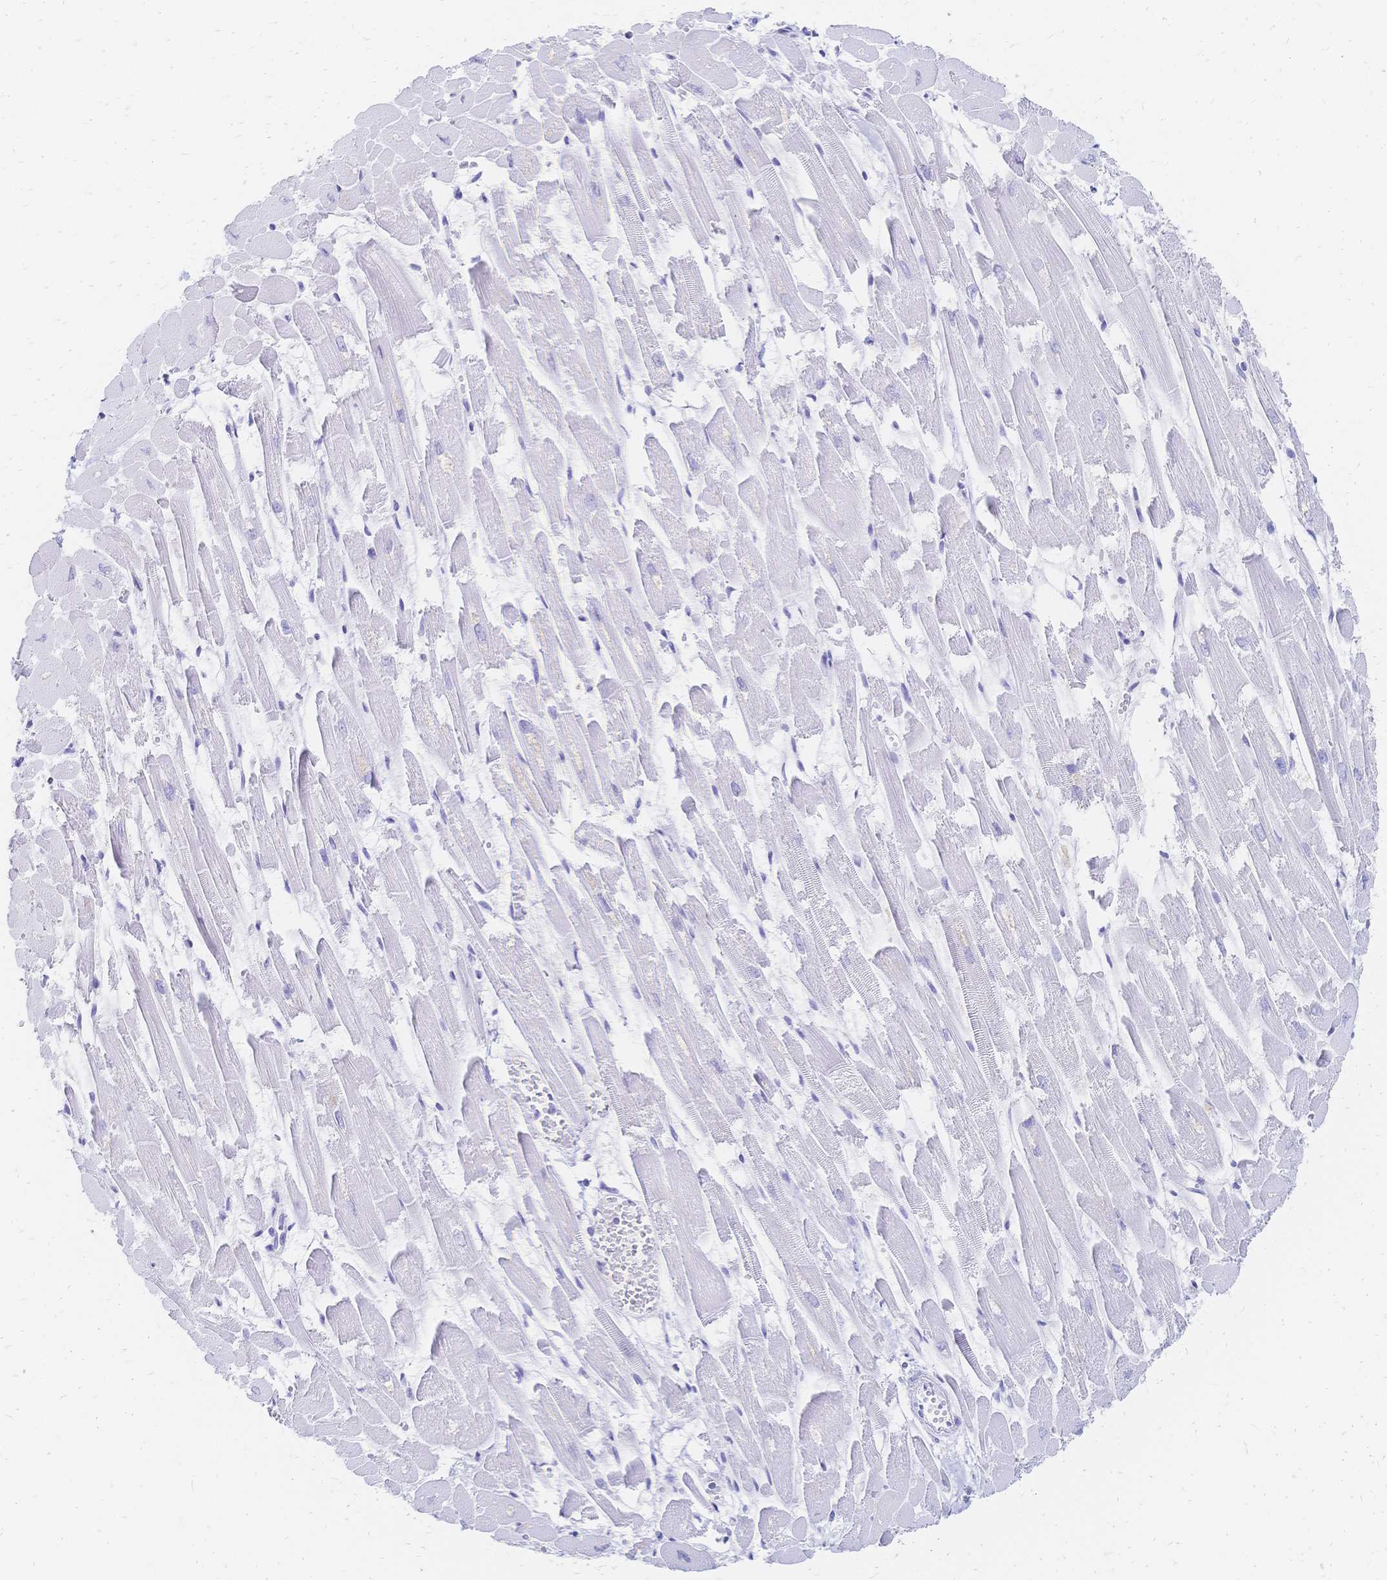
{"staining": {"intensity": "negative", "quantity": "none", "location": "none"}, "tissue": "heart muscle", "cell_type": "Cardiomyocytes", "image_type": "normal", "snomed": [{"axis": "morphology", "description": "Normal tissue, NOS"}, {"axis": "topography", "description": "Heart"}], "caption": "This histopathology image is of unremarkable heart muscle stained with IHC to label a protein in brown with the nuclei are counter-stained blue. There is no positivity in cardiomyocytes. Brightfield microscopy of immunohistochemistry (IHC) stained with DAB (3,3'-diaminobenzidine) (brown) and hematoxylin (blue), captured at high magnification.", "gene": "SLC5A1", "patient": {"sex": "female", "age": 52}}